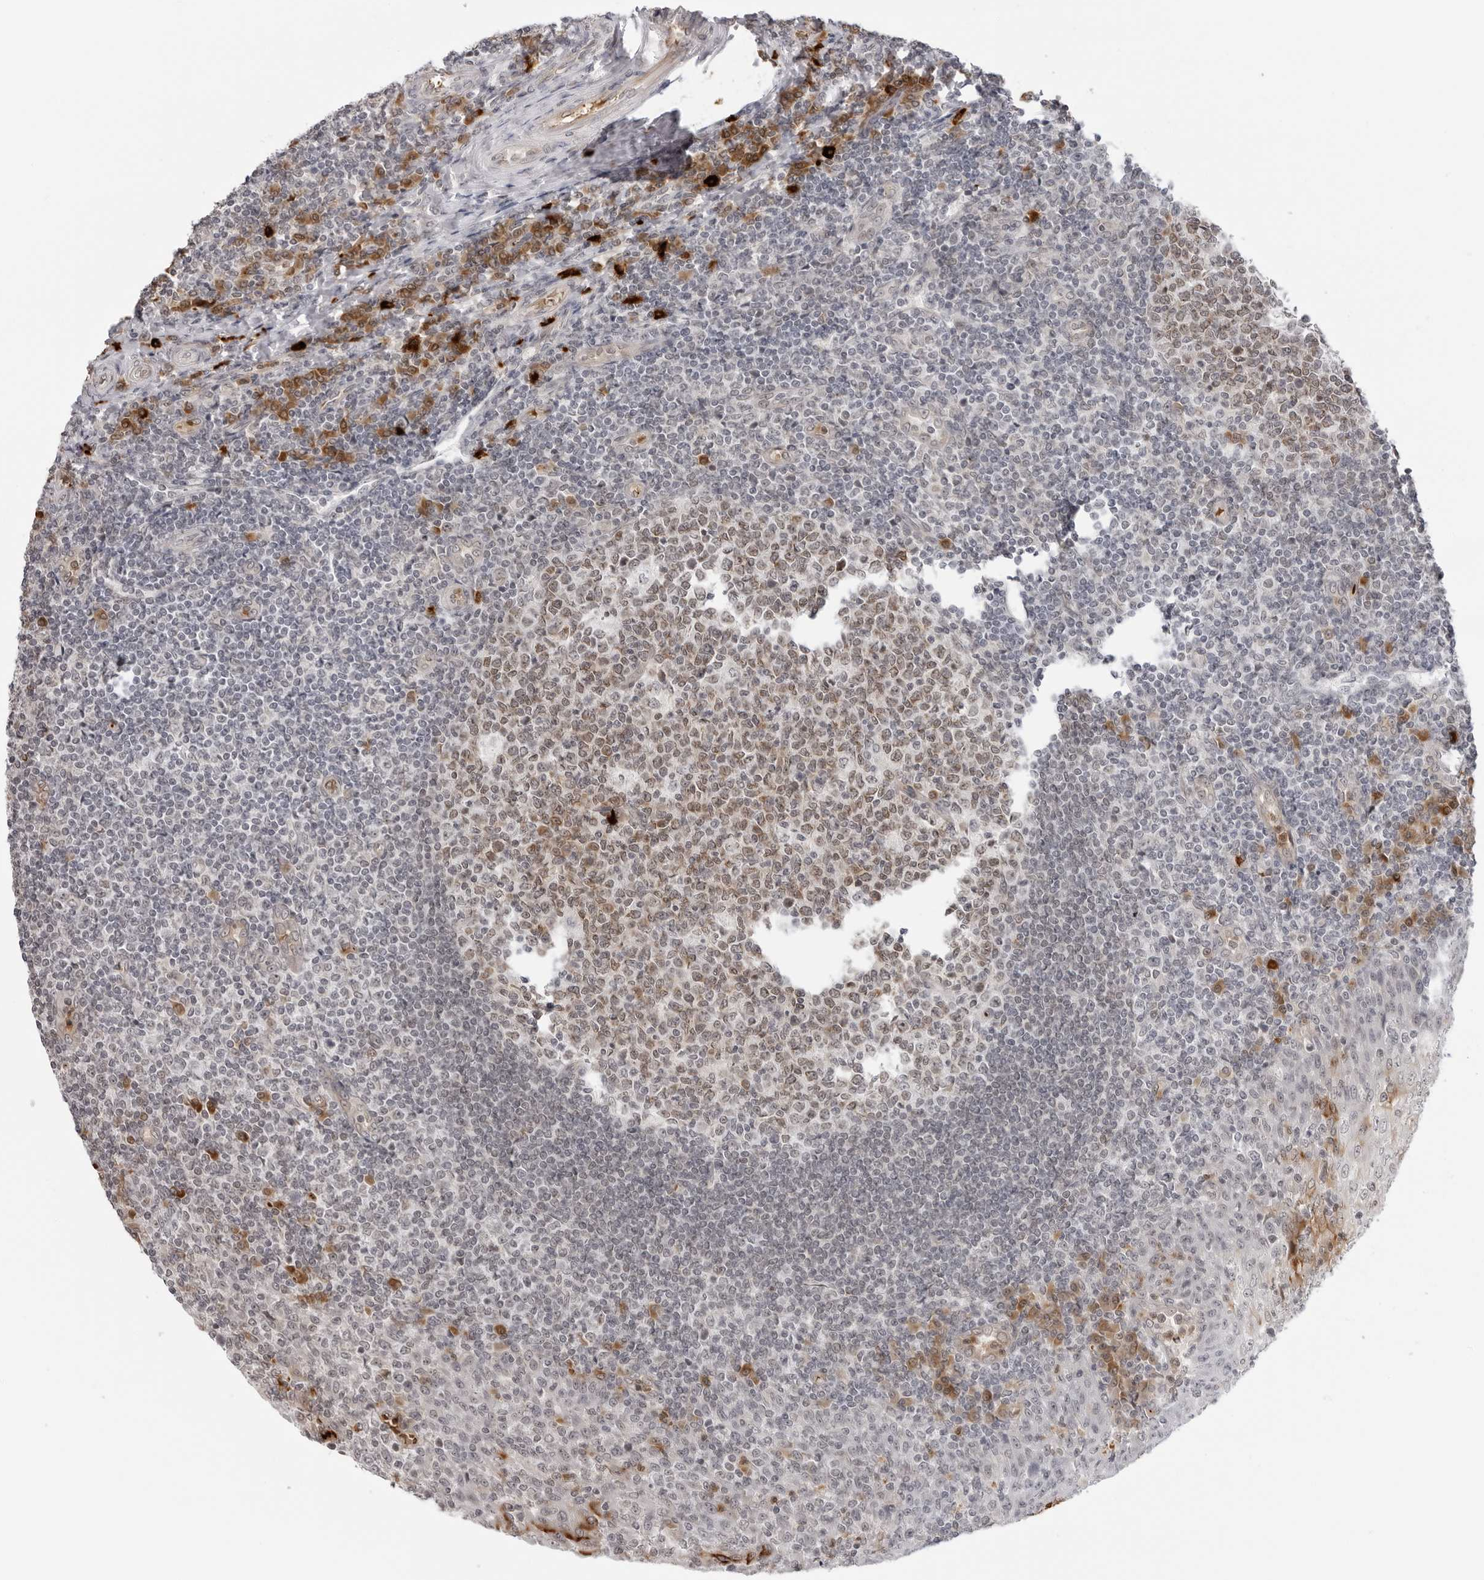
{"staining": {"intensity": "moderate", "quantity": ">75%", "location": "cytoplasmic/membranous,nuclear"}, "tissue": "tonsil", "cell_type": "Germinal center cells", "image_type": "normal", "snomed": [{"axis": "morphology", "description": "Normal tissue, NOS"}, {"axis": "topography", "description": "Tonsil"}], "caption": "Moderate cytoplasmic/membranous,nuclear protein staining is seen in about >75% of germinal center cells in tonsil. Using DAB (brown) and hematoxylin (blue) stains, captured at high magnification using brightfield microscopy.", "gene": "SUGCT", "patient": {"sex": "female", "age": 19}}